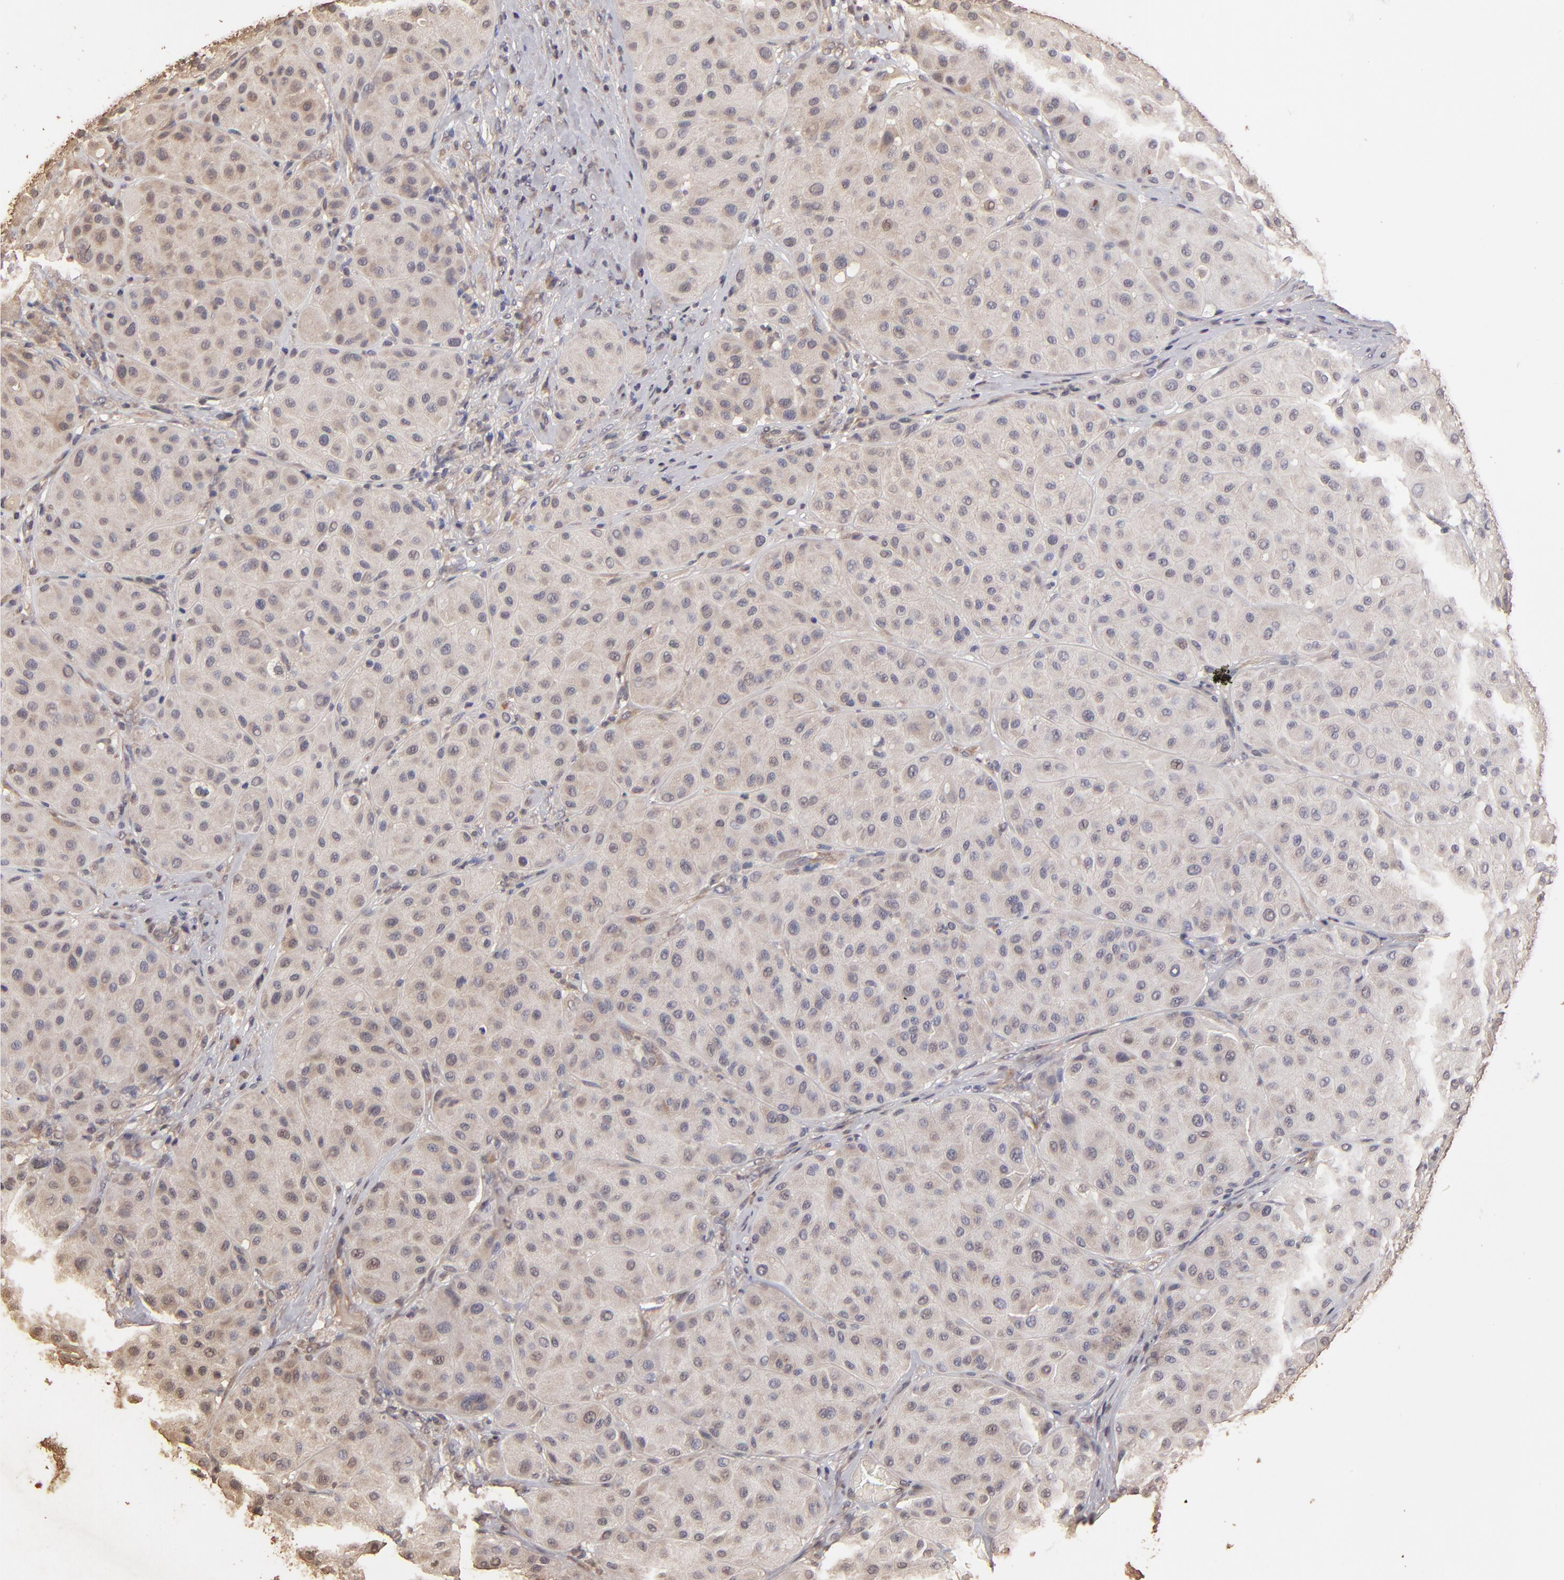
{"staining": {"intensity": "moderate", "quantity": "25%-75%", "location": "cytoplasmic/membranous"}, "tissue": "melanoma", "cell_type": "Tumor cells", "image_type": "cancer", "snomed": [{"axis": "morphology", "description": "Normal tissue, NOS"}, {"axis": "morphology", "description": "Malignant melanoma, Metastatic site"}, {"axis": "topography", "description": "Skin"}], "caption": "Immunohistochemistry (IHC) of malignant melanoma (metastatic site) displays medium levels of moderate cytoplasmic/membranous positivity in about 25%-75% of tumor cells.", "gene": "OPHN1", "patient": {"sex": "male", "age": 41}}